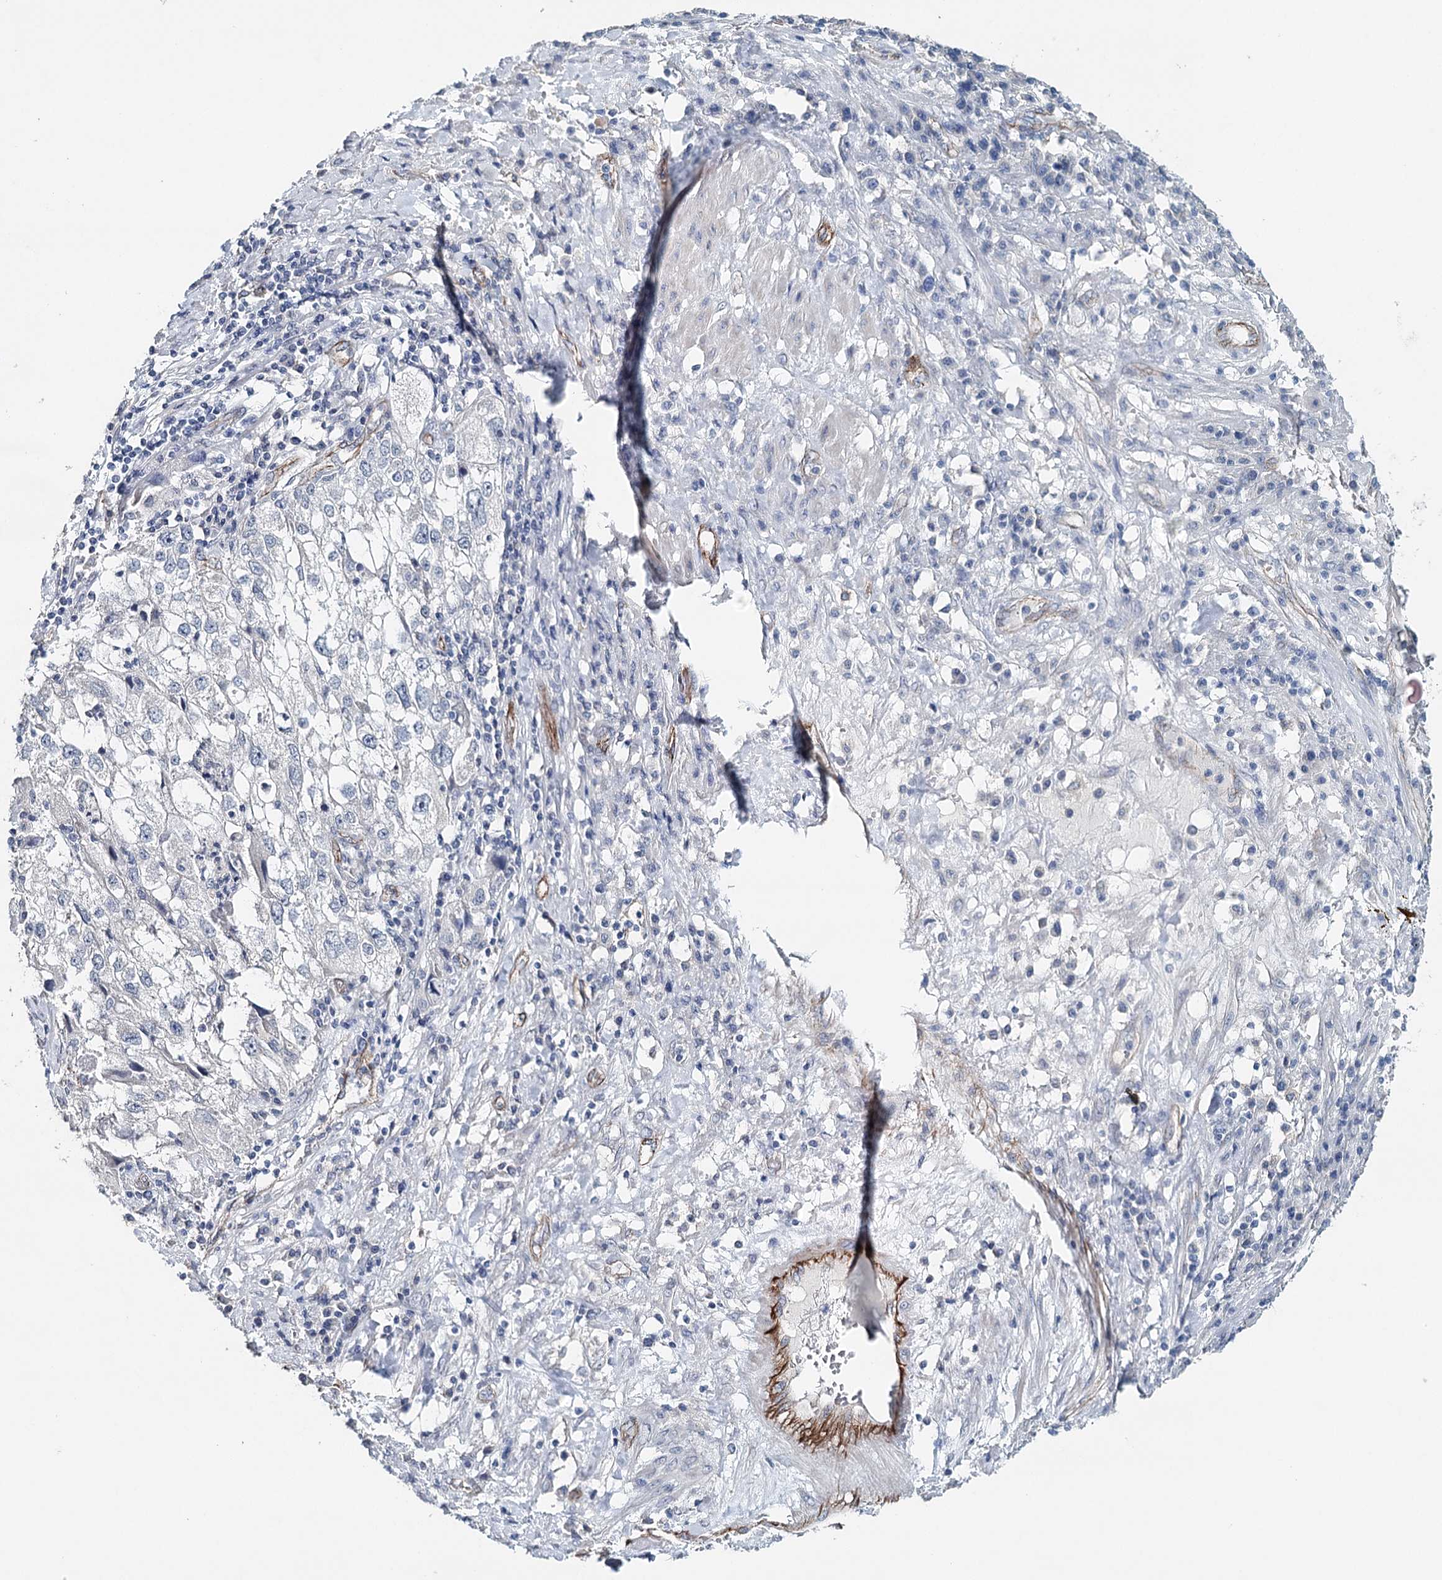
{"staining": {"intensity": "negative", "quantity": "none", "location": "none"}, "tissue": "endometrial cancer", "cell_type": "Tumor cells", "image_type": "cancer", "snomed": [{"axis": "morphology", "description": "Adenocarcinoma, NOS"}, {"axis": "topography", "description": "Endometrium"}], "caption": "The histopathology image exhibits no staining of tumor cells in endometrial cancer (adenocarcinoma).", "gene": "SYNPO", "patient": {"sex": "female", "age": 49}}